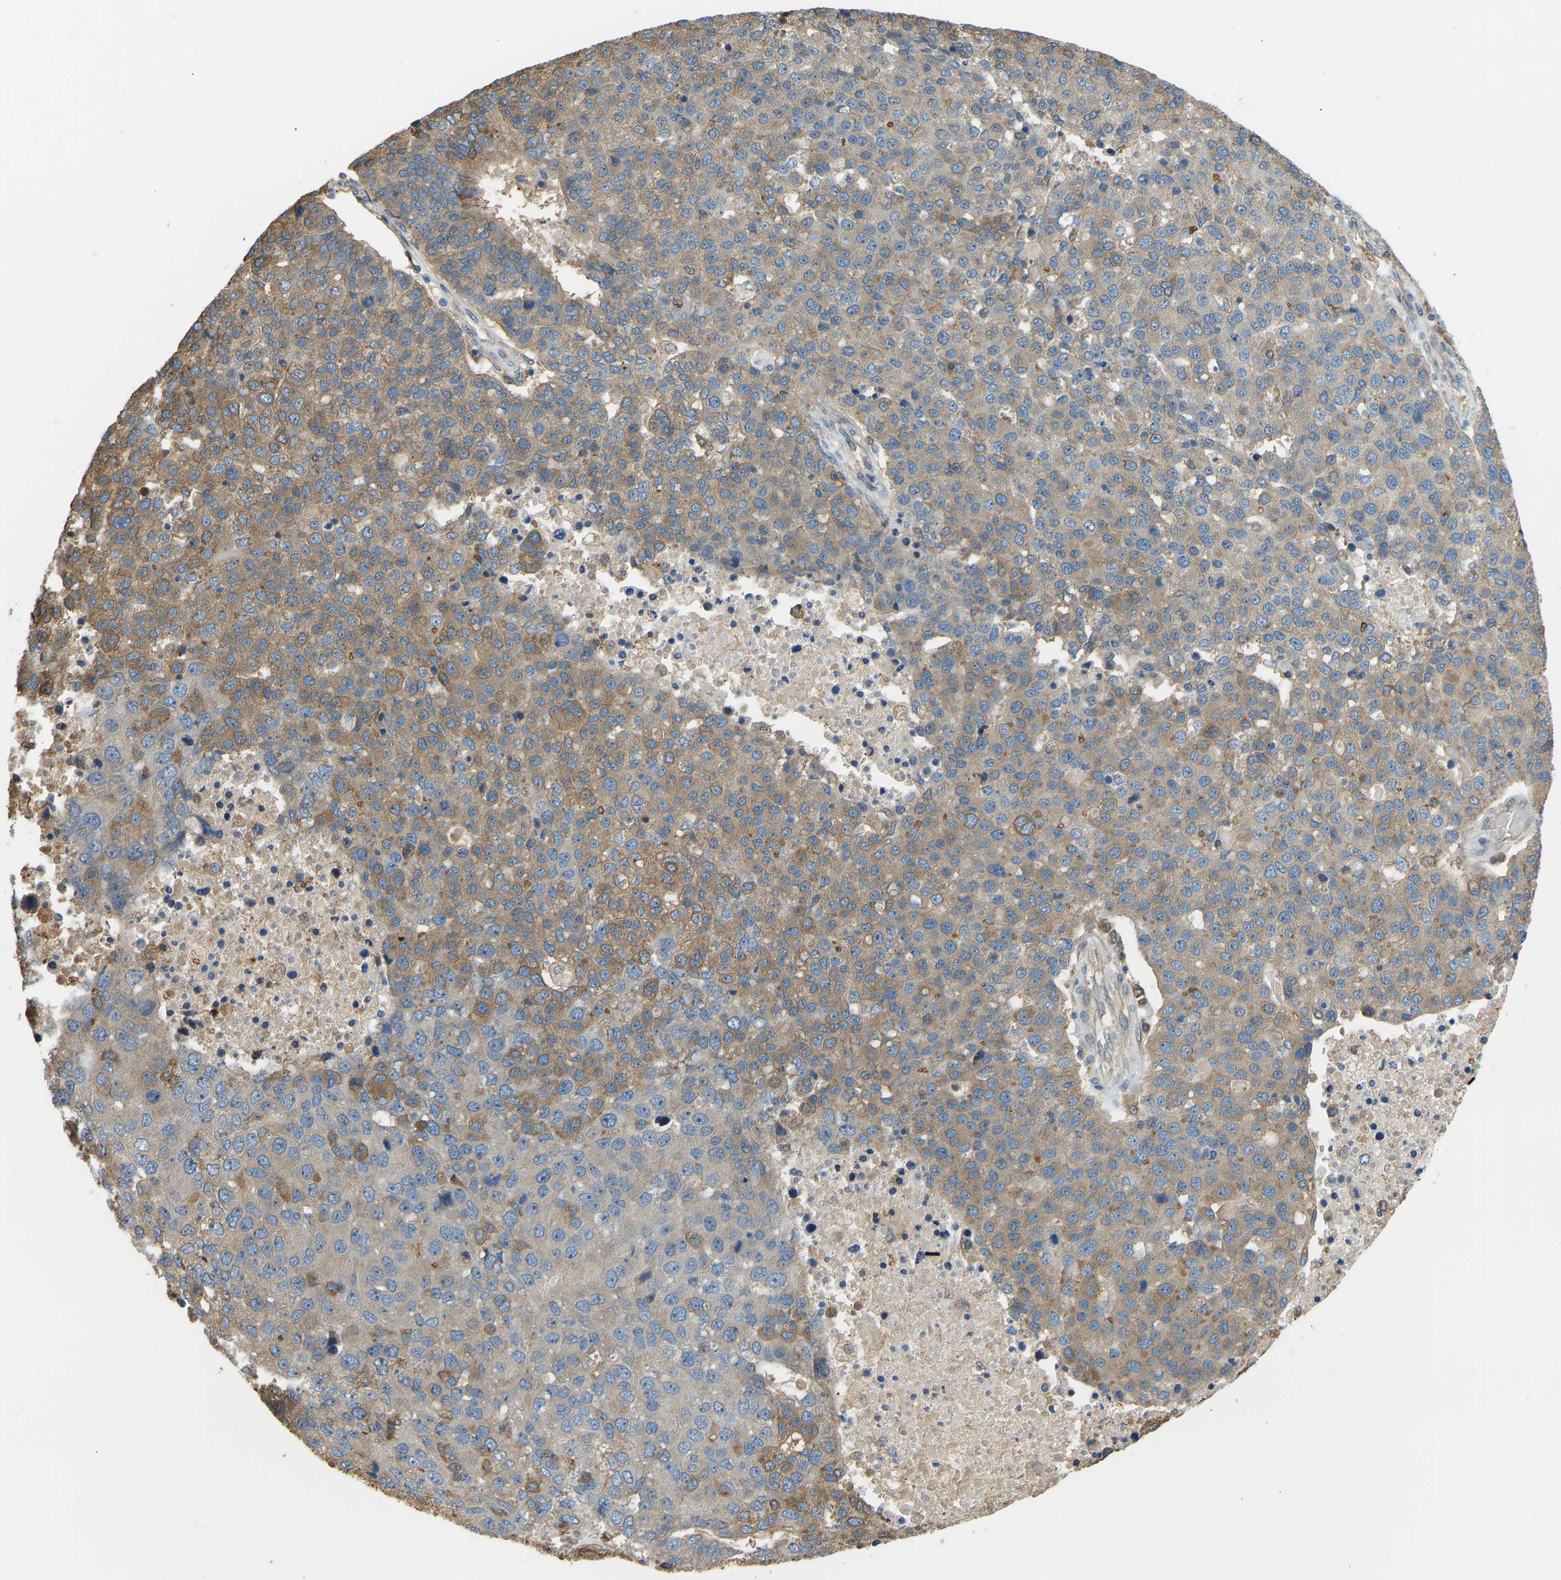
{"staining": {"intensity": "moderate", "quantity": "25%-75%", "location": "cytoplasmic/membranous"}, "tissue": "pancreatic cancer", "cell_type": "Tumor cells", "image_type": "cancer", "snomed": [{"axis": "morphology", "description": "Adenocarcinoma, NOS"}, {"axis": "topography", "description": "Pancreas"}], "caption": "IHC of pancreatic adenocarcinoma shows medium levels of moderate cytoplasmic/membranous staining in about 25%-75% of tumor cells. (DAB (3,3'-diaminobenzidine) IHC with brightfield microscopy, high magnification).", "gene": "OS9", "patient": {"sex": "female", "age": 61}}